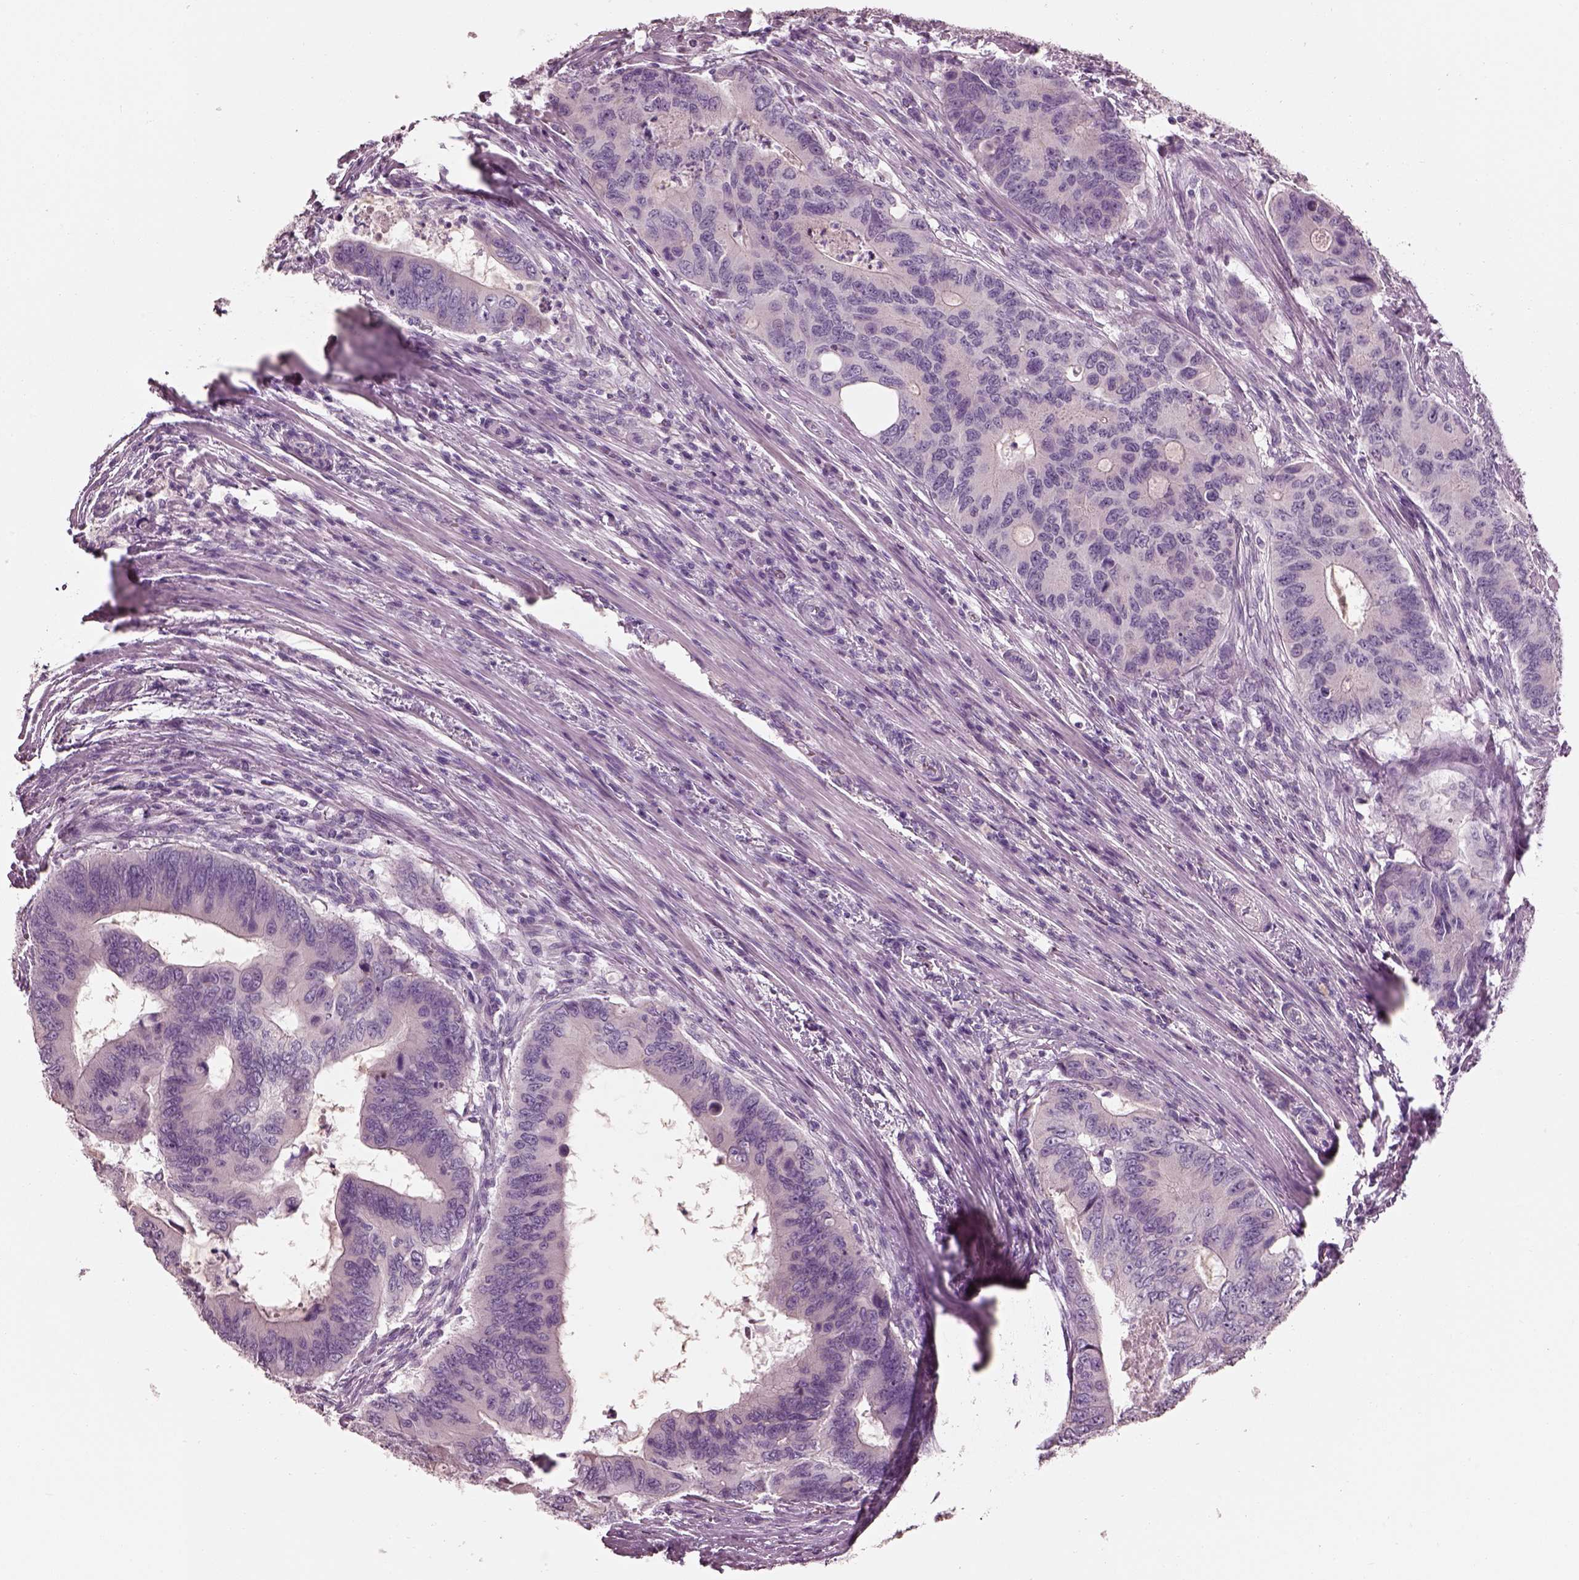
{"staining": {"intensity": "negative", "quantity": "none", "location": "none"}, "tissue": "colorectal cancer", "cell_type": "Tumor cells", "image_type": "cancer", "snomed": [{"axis": "morphology", "description": "Adenocarcinoma, NOS"}, {"axis": "topography", "description": "Colon"}], "caption": "Immunohistochemical staining of human colorectal cancer shows no significant positivity in tumor cells.", "gene": "PNOC", "patient": {"sex": "male", "age": 53}}